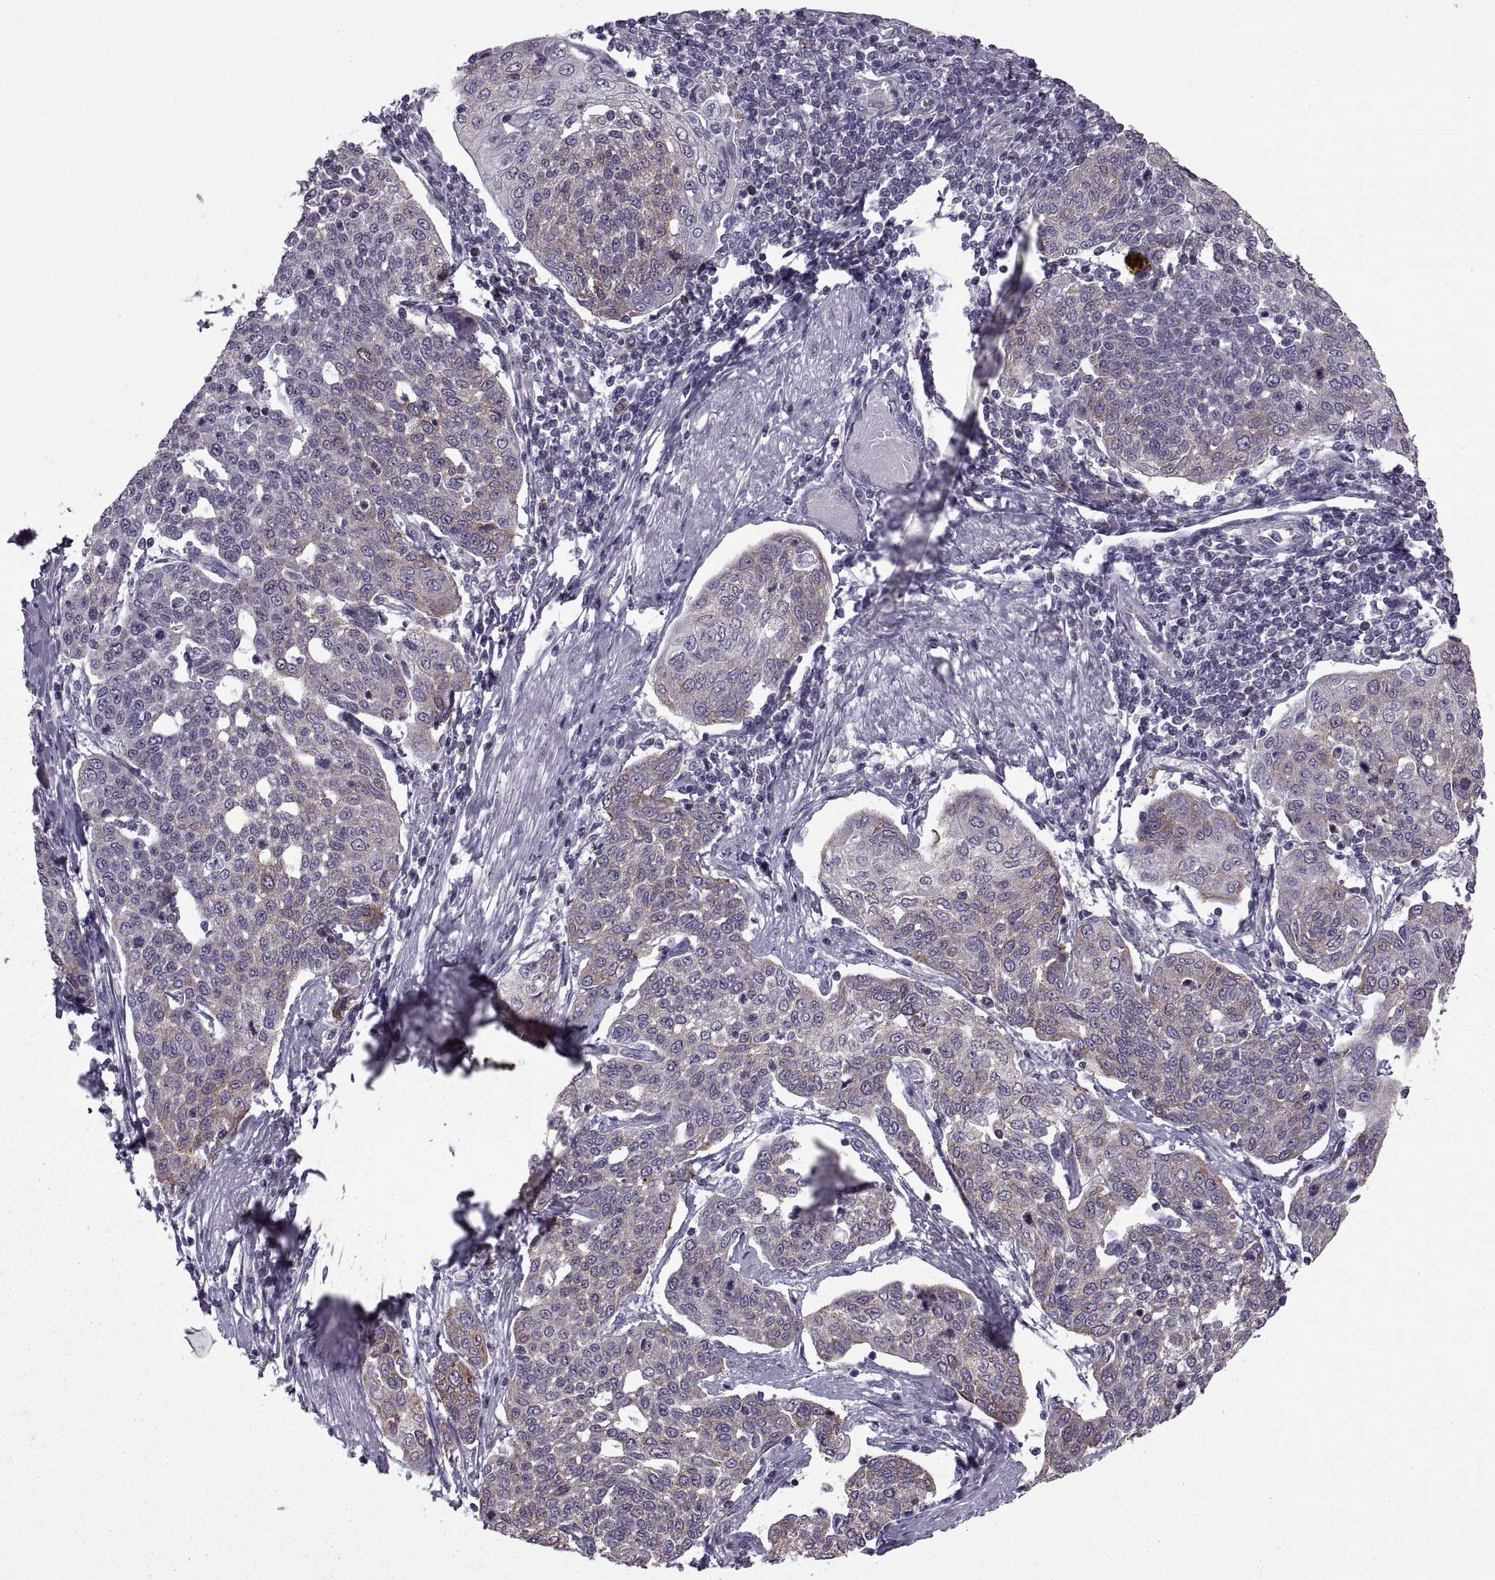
{"staining": {"intensity": "weak", "quantity": "25%-75%", "location": "cytoplasmic/membranous"}, "tissue": "cervical cancer", "cell_type": "Tumor cells", "image_type": "cancer", "snomed": [{"axis": "morphology", "description": "Squamous cell carcinoma, NOS"}, {"axis": "topography", "description": "Cervix"}], "caption": "There is low levels of weak cytoplasmic/membranous positivity in tumor cells of squamous cell carcinoma (cervical), as demonstrated by immunohistochemical staining (brown color).", "gene": "PABPC1", "patient": {"sex": "female", "age": 34}}